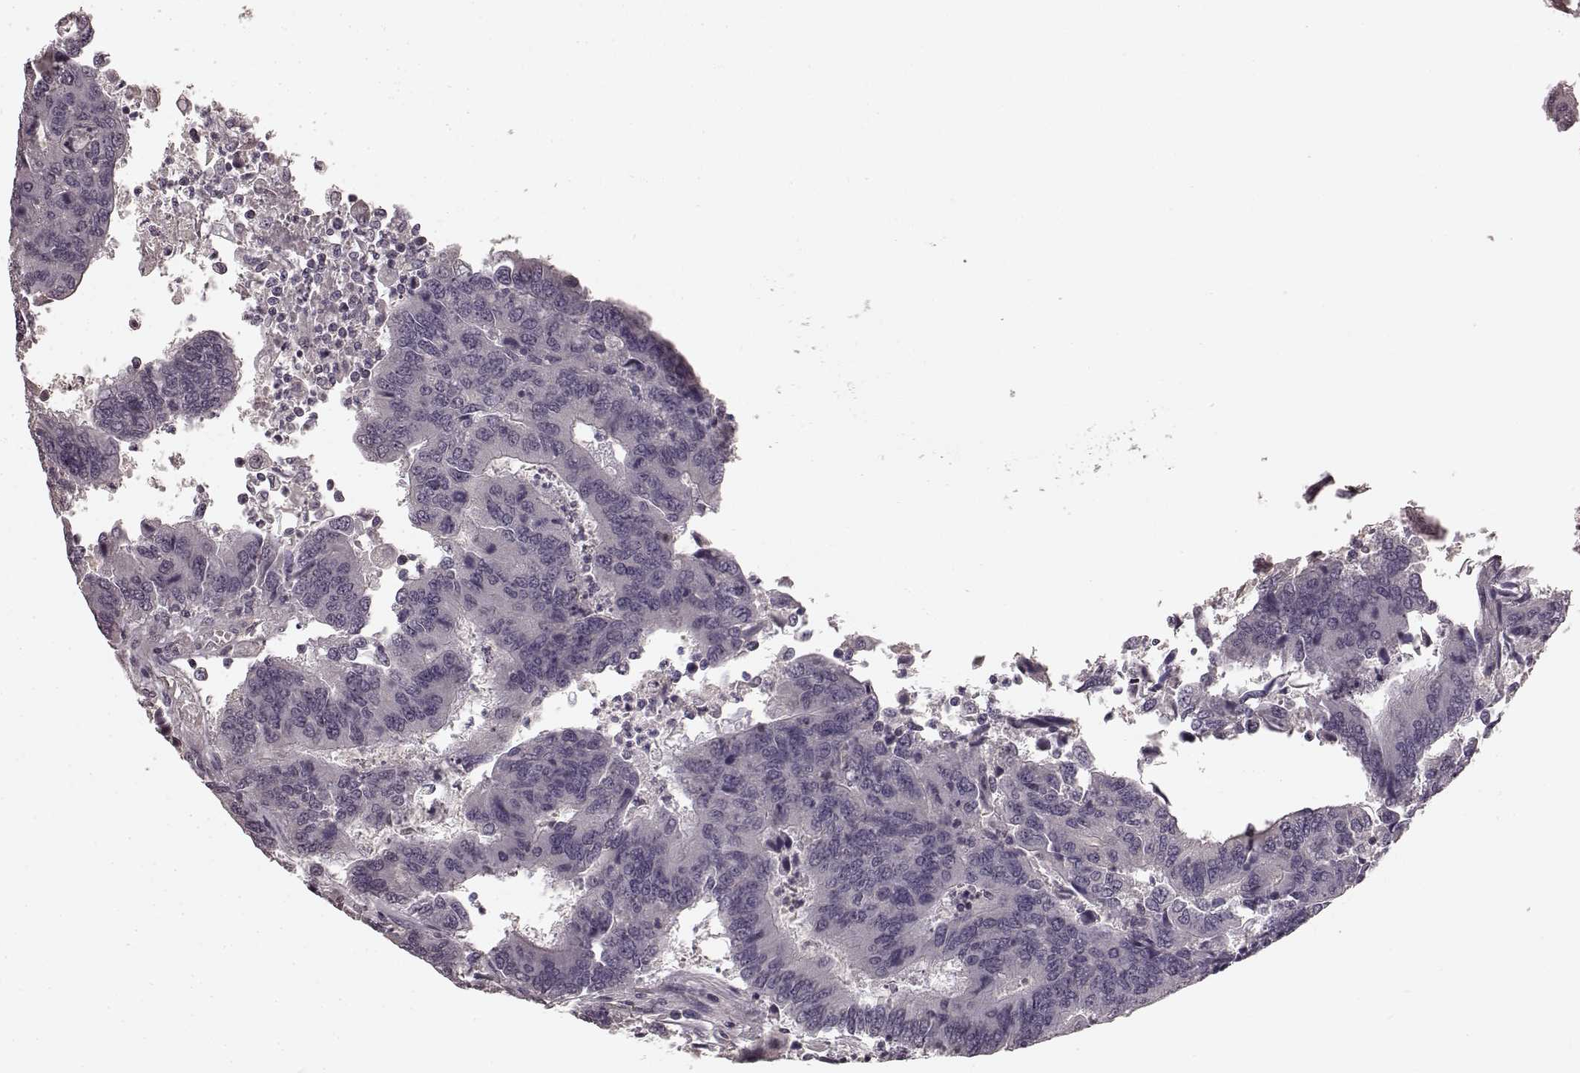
{"staining": {"intensity": "negative", "quantity": "none", "location": "none"}, "tissue": "colorectal cancer", "cell_type": "Tumor cells", "image_type": "cancer", "snomed": [{"axis": "morphology", "description": "Adenocarcinoma, NOS"}, {"axis": "topography", "description": "Colon"}], "caption": "There is no significant positivity in tumor cells of colorectal adenocarcinoma.", "gene": "PRKCE", "patient": {"sex": "female", "age": 67}}